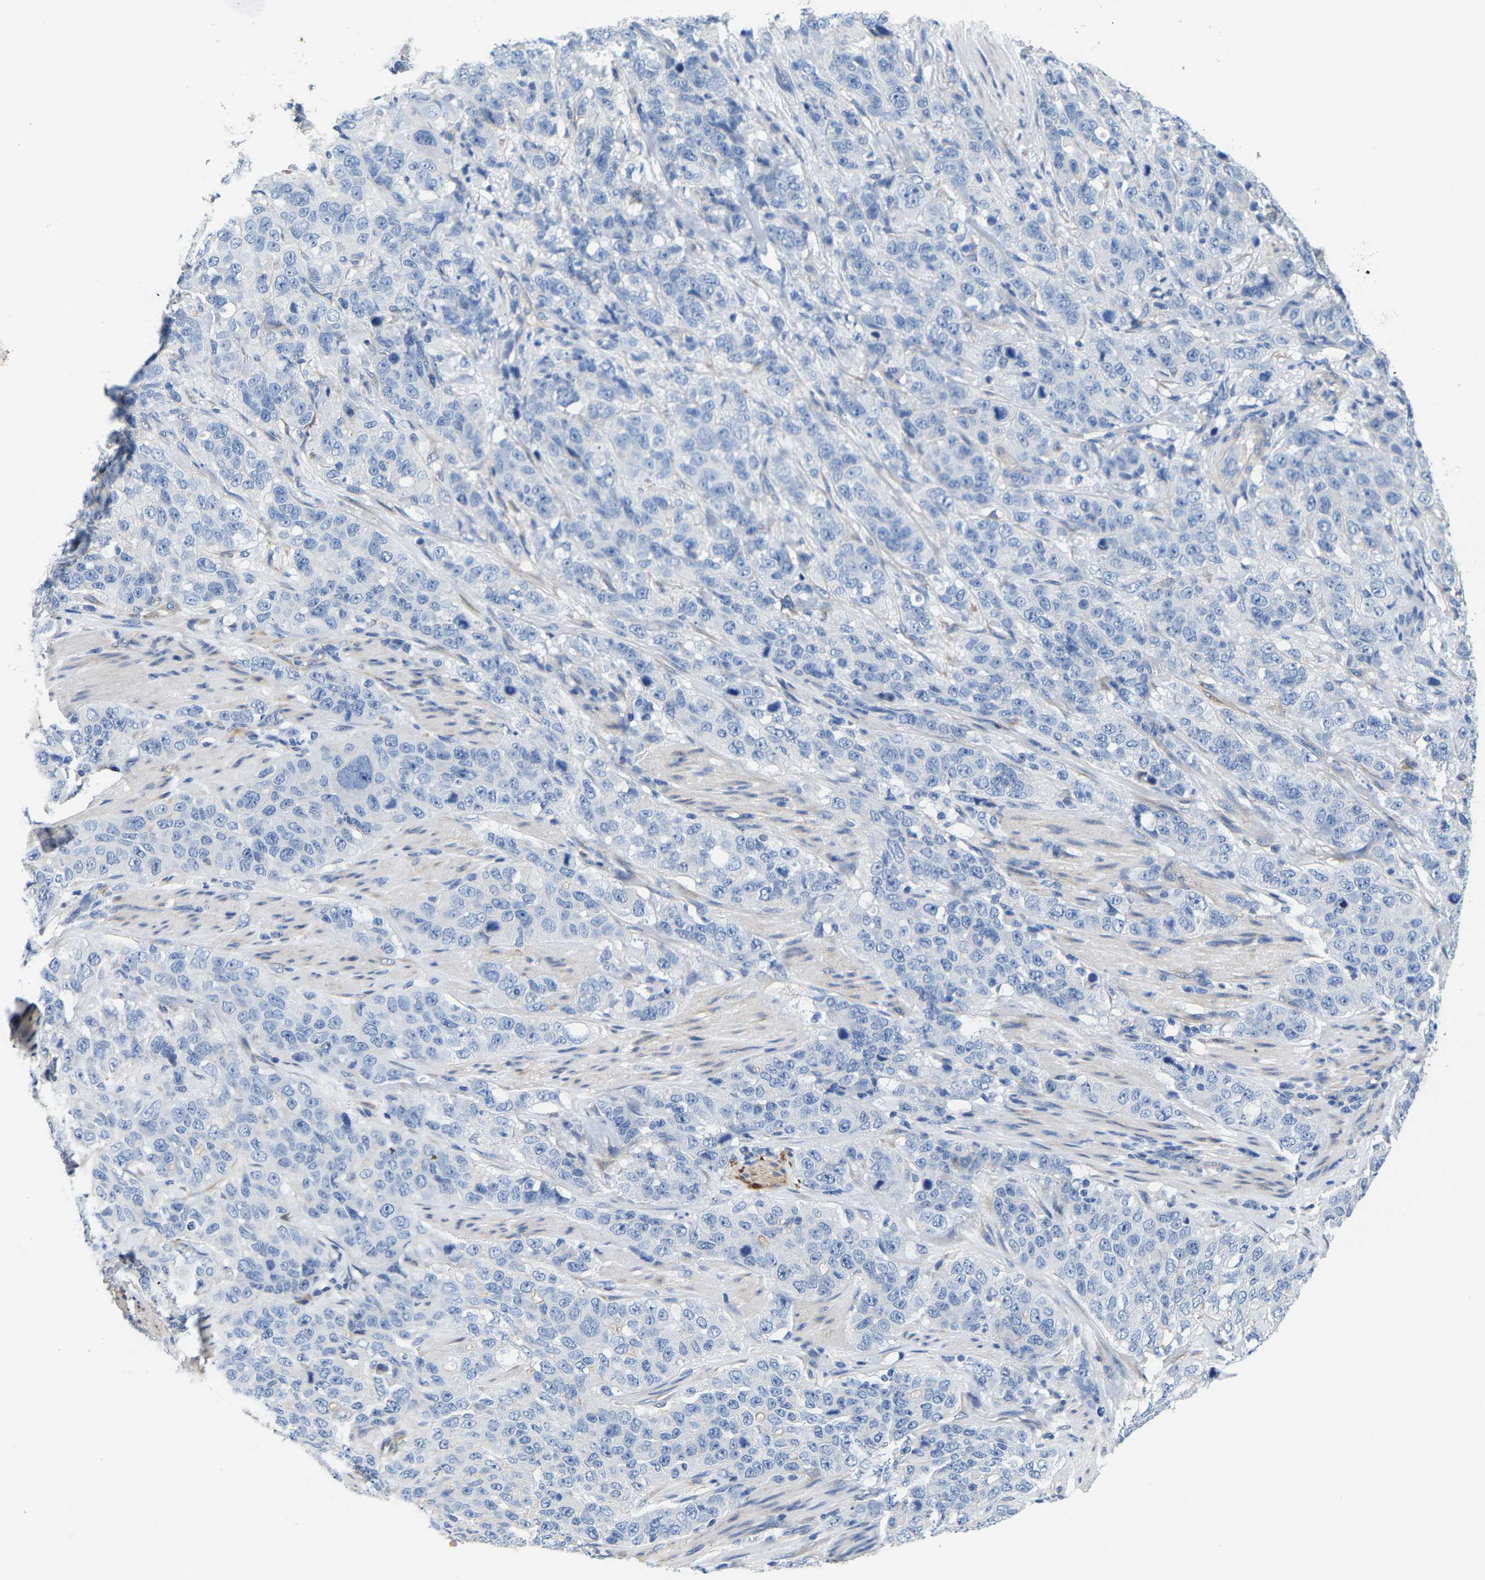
{"staining": {"intensity": "negative", "quantity": "none", "location": "none"}, "tissue": "stomach cancer", "cell_type": "Tumor cells", "image_type": "cancer", "snomed": [{"axis": "morphology", "description": "Adenocarcinoma, NOS"}, {"axis": "topography", "description": "Stomach"}], "caption": "This is an immunohistochemistry histopathology image of human stomach cancer (adenocarcinoma). There is no expression in tumor cells.", "gene": "DSCAM", "patient": {"sex": "male", "age": 48}}